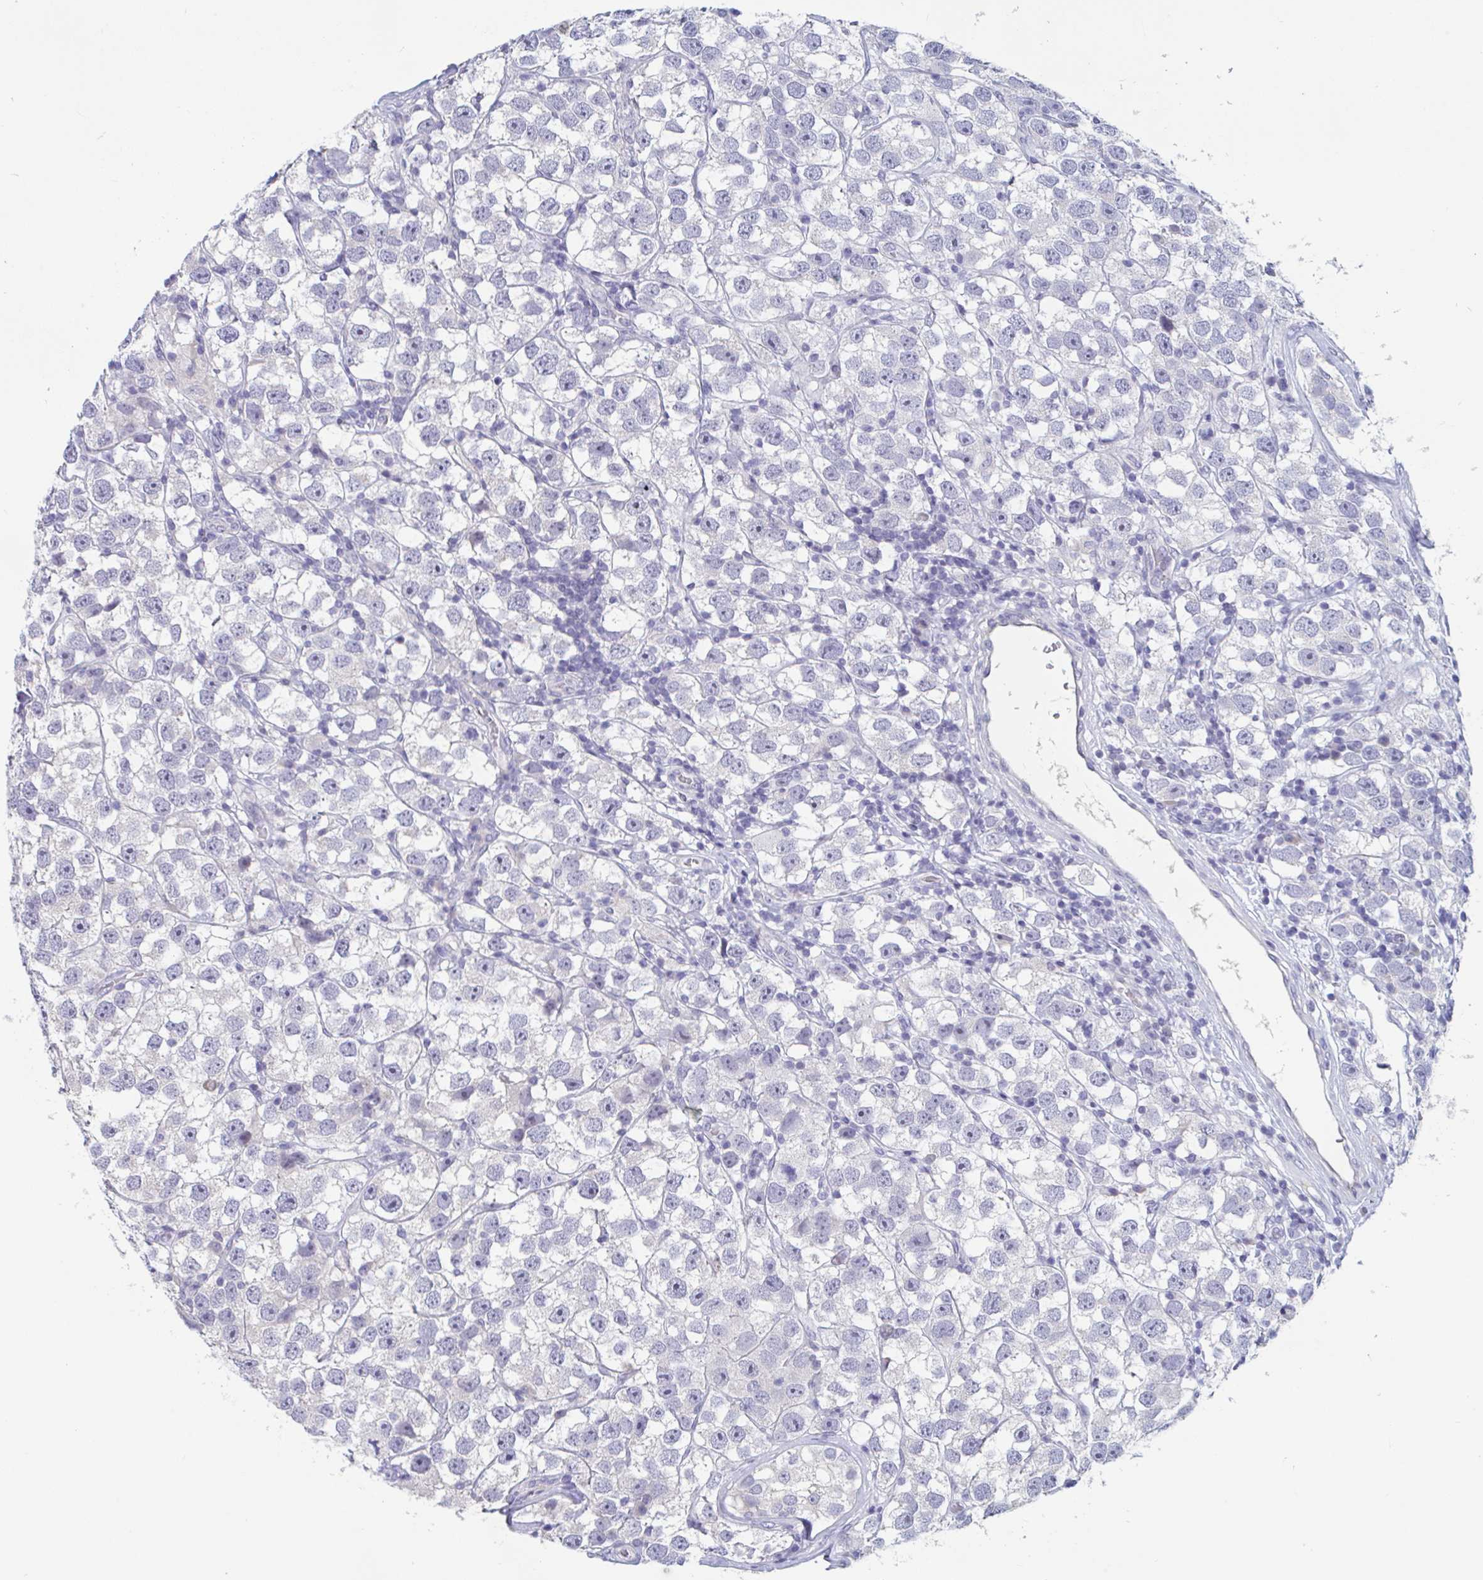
{"staining": {"intensity": "negative", "quantity": "none", "location": "none"}, "tissue": "testis cancer", "cell_type": "Tumor cells", "image_type": "cancer", "snomed": [{"axis": "morphology", "description": "Seminoma, NOS"}, {"axis": "topography", "description": "Testis"}], "caption": "This is a micrograph of immunohistochemistry staining of testis cancer, which shows no expression in tumor cells.", "gene": "UNKL", "patient": {"sex": "male", "age": 26}}